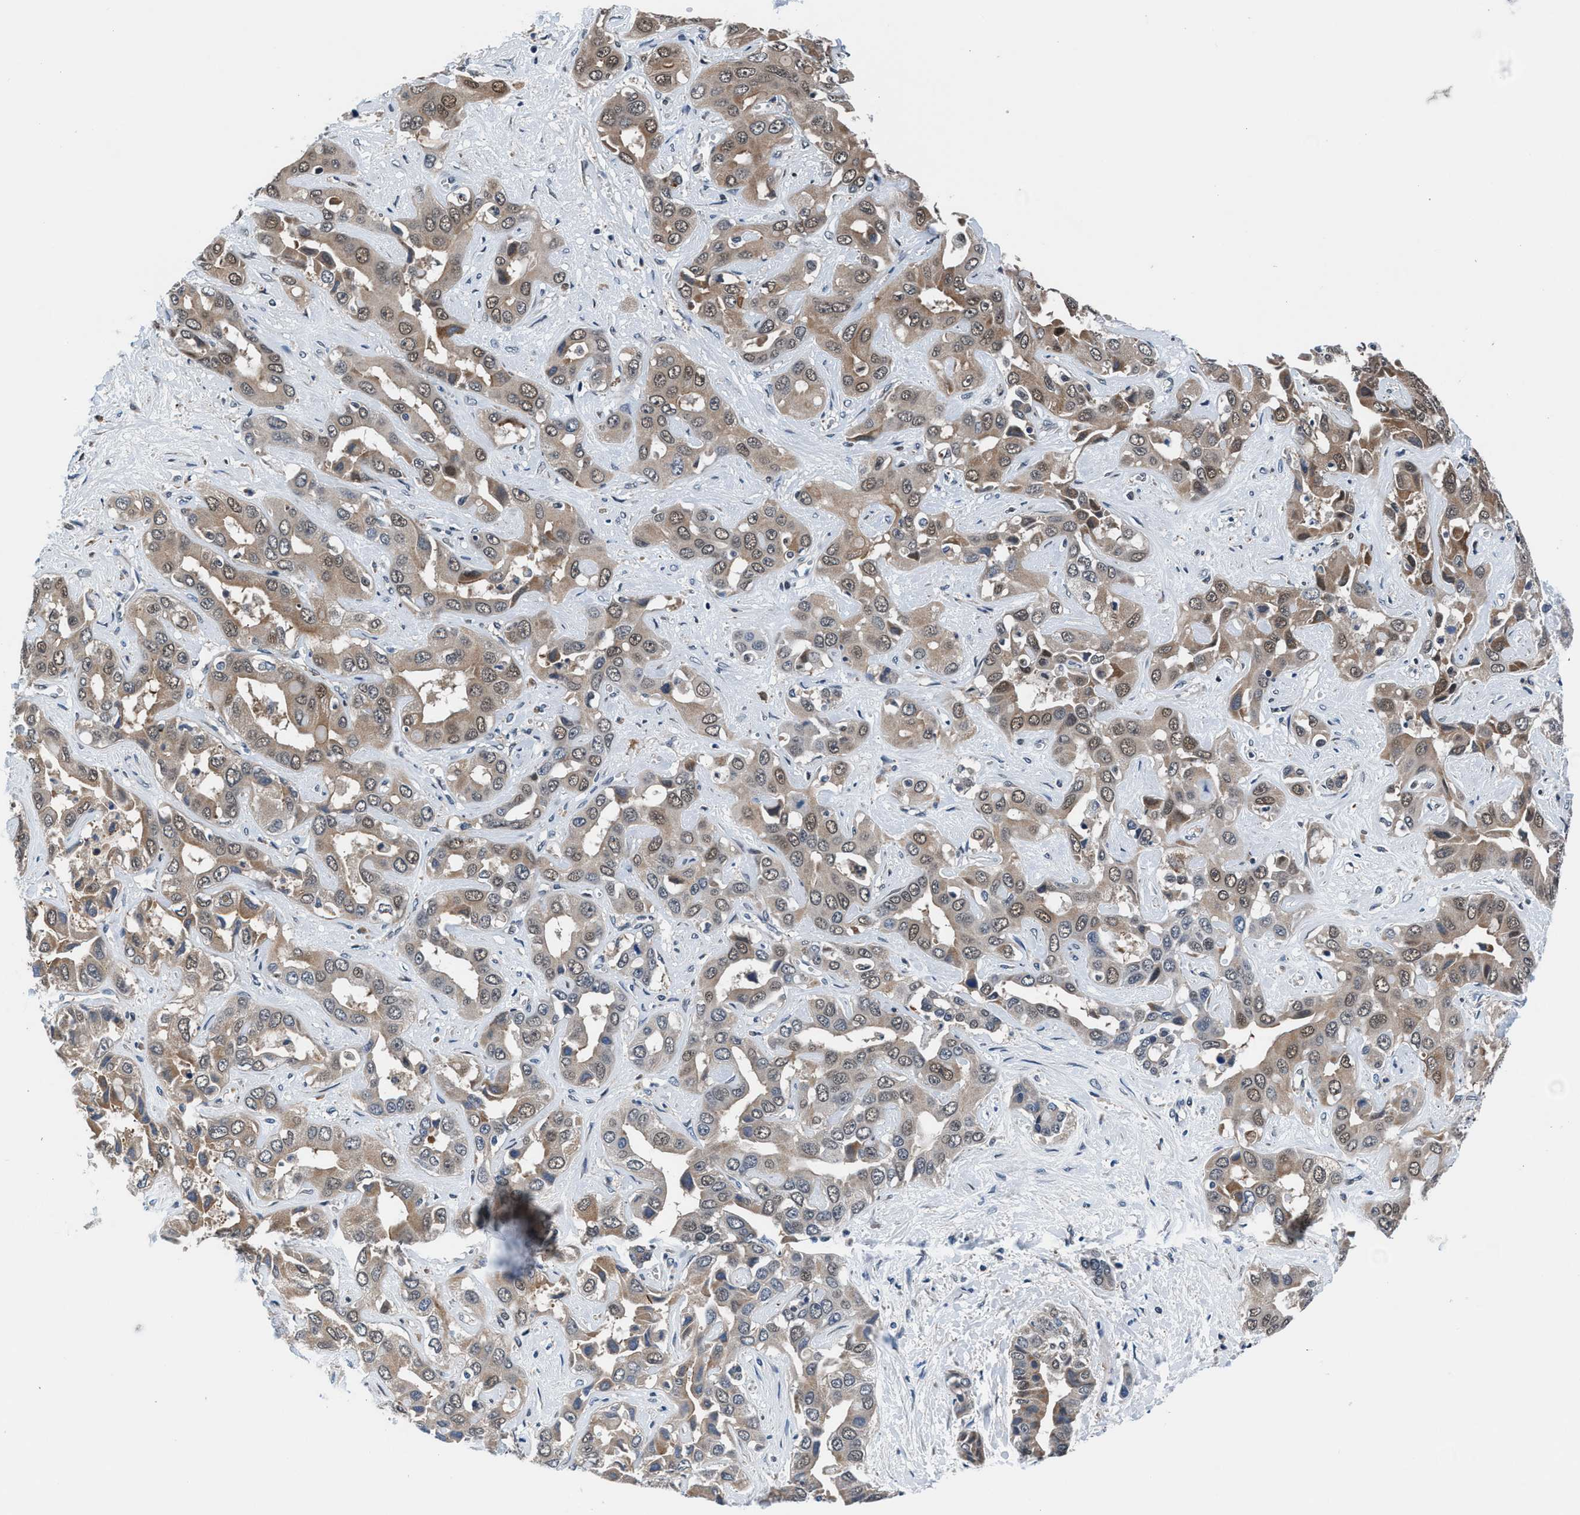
{"staining": {"intensity": "weak", "quantity": ">75%", "location": "cytoplasmic/membranous"}, "tissue": "liver cancer", "cell_type": "Tumor cells", "image_type": "cancer", "snomed": [{"axis": "morphology", "description": "Cholangiocarcinoma"}, {"axis": "topography", "description": "Liver"}], "caption": "Tumor cells show low levels of weak cytoplasmic/membranous positivity in approximately >75% of cells in cholangiocarcinoma (liver).", "gene": "PRPSAP2", "patient": {"sex": "female", "age": 52}}